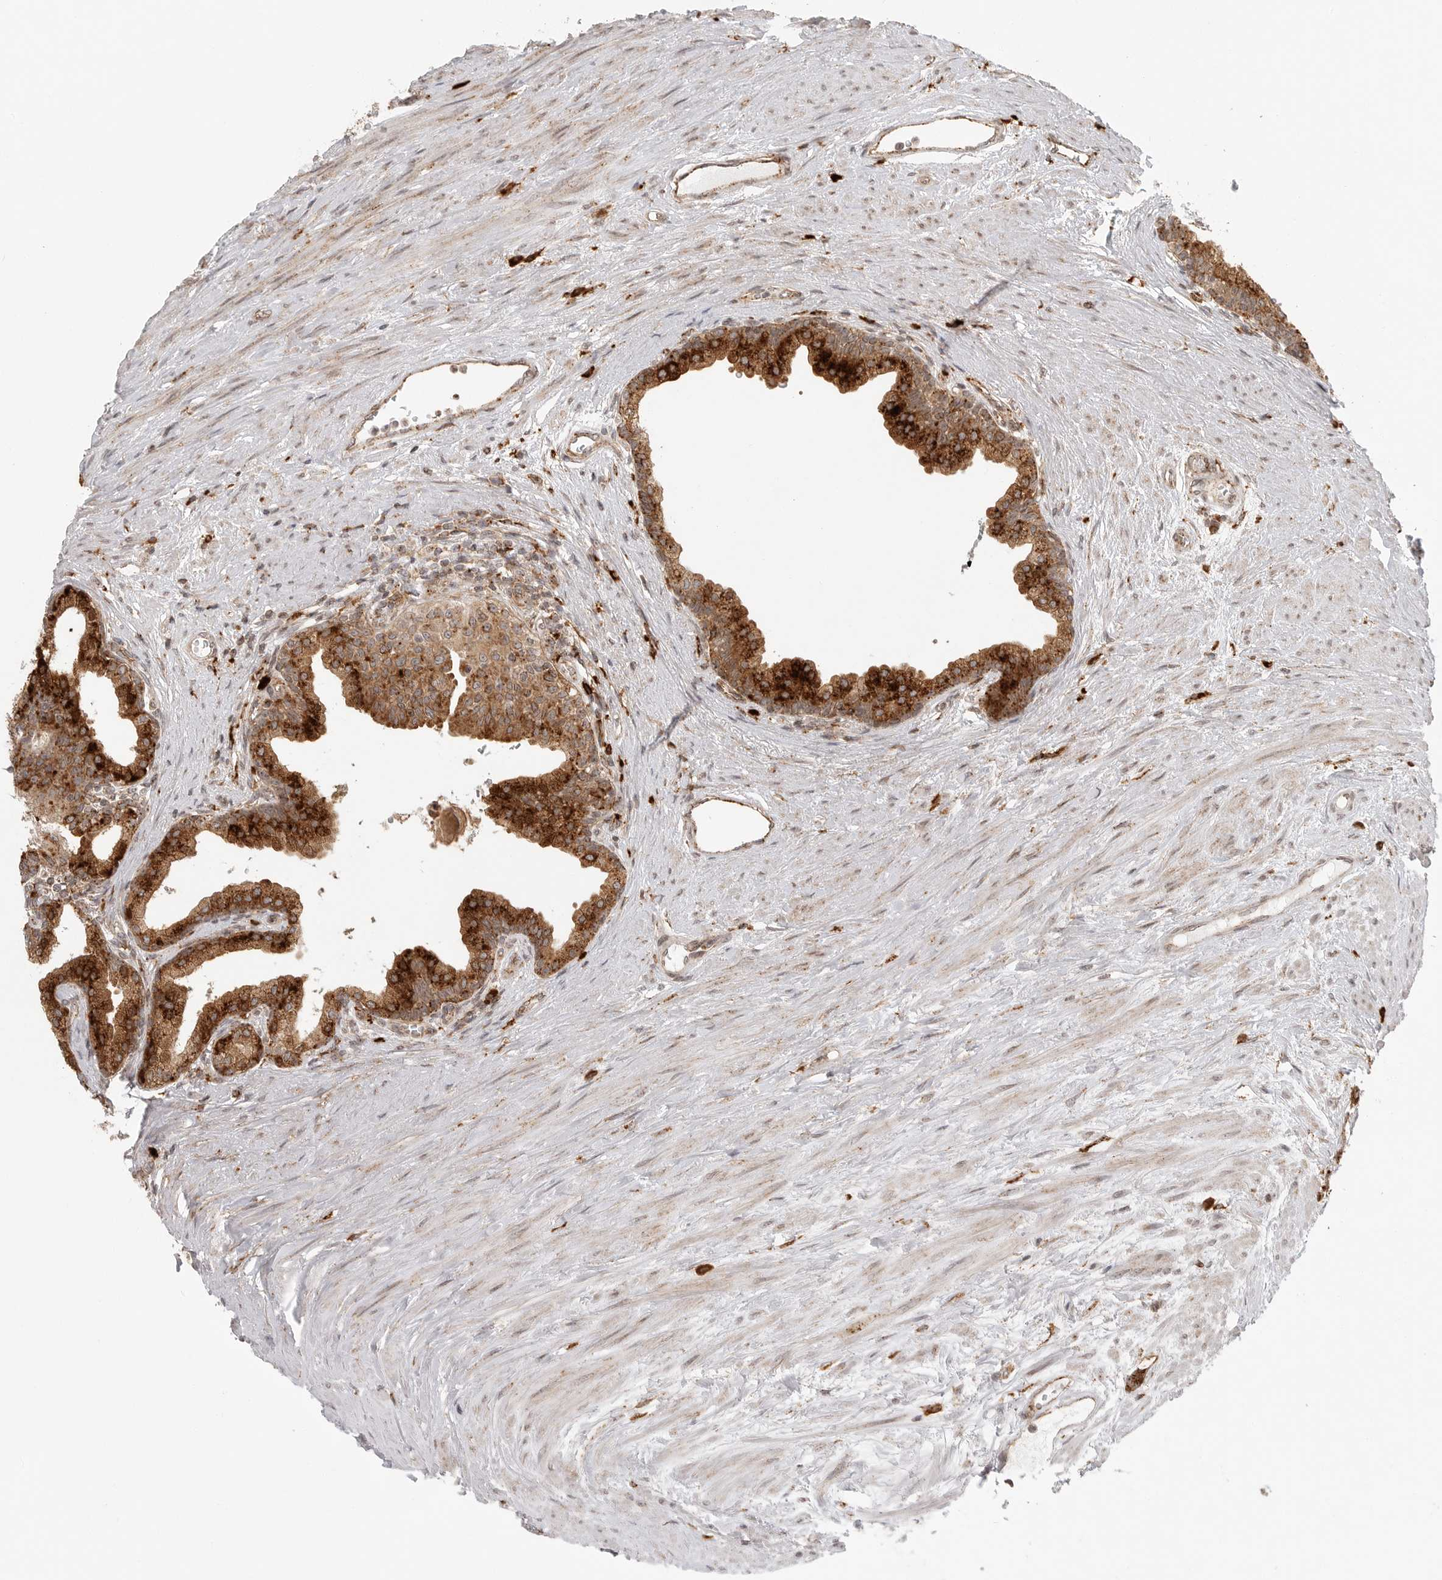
{"staining": {"intensity": "strong", "quantity": ">75%", "location": "cytoplasmic/membranous"}, "tissue": "prostate cancer", "cell_type": "Tumor cells", "image_type": "cancer", "snomed": [{"axis": "morphology", "description": "Adenocarcinoma, Low grade"}, {"axis": "topography", "description": "Prostate"}], "caption": "Protein expression analysis of human prostate cancer (adenocarcinoma (low-grade)) reveals strong cytoplasmic/membranous staining in approximately >75% of tumor cells.", "gene": "IDUA", "patient": {"sex": "male", "age": 60}}